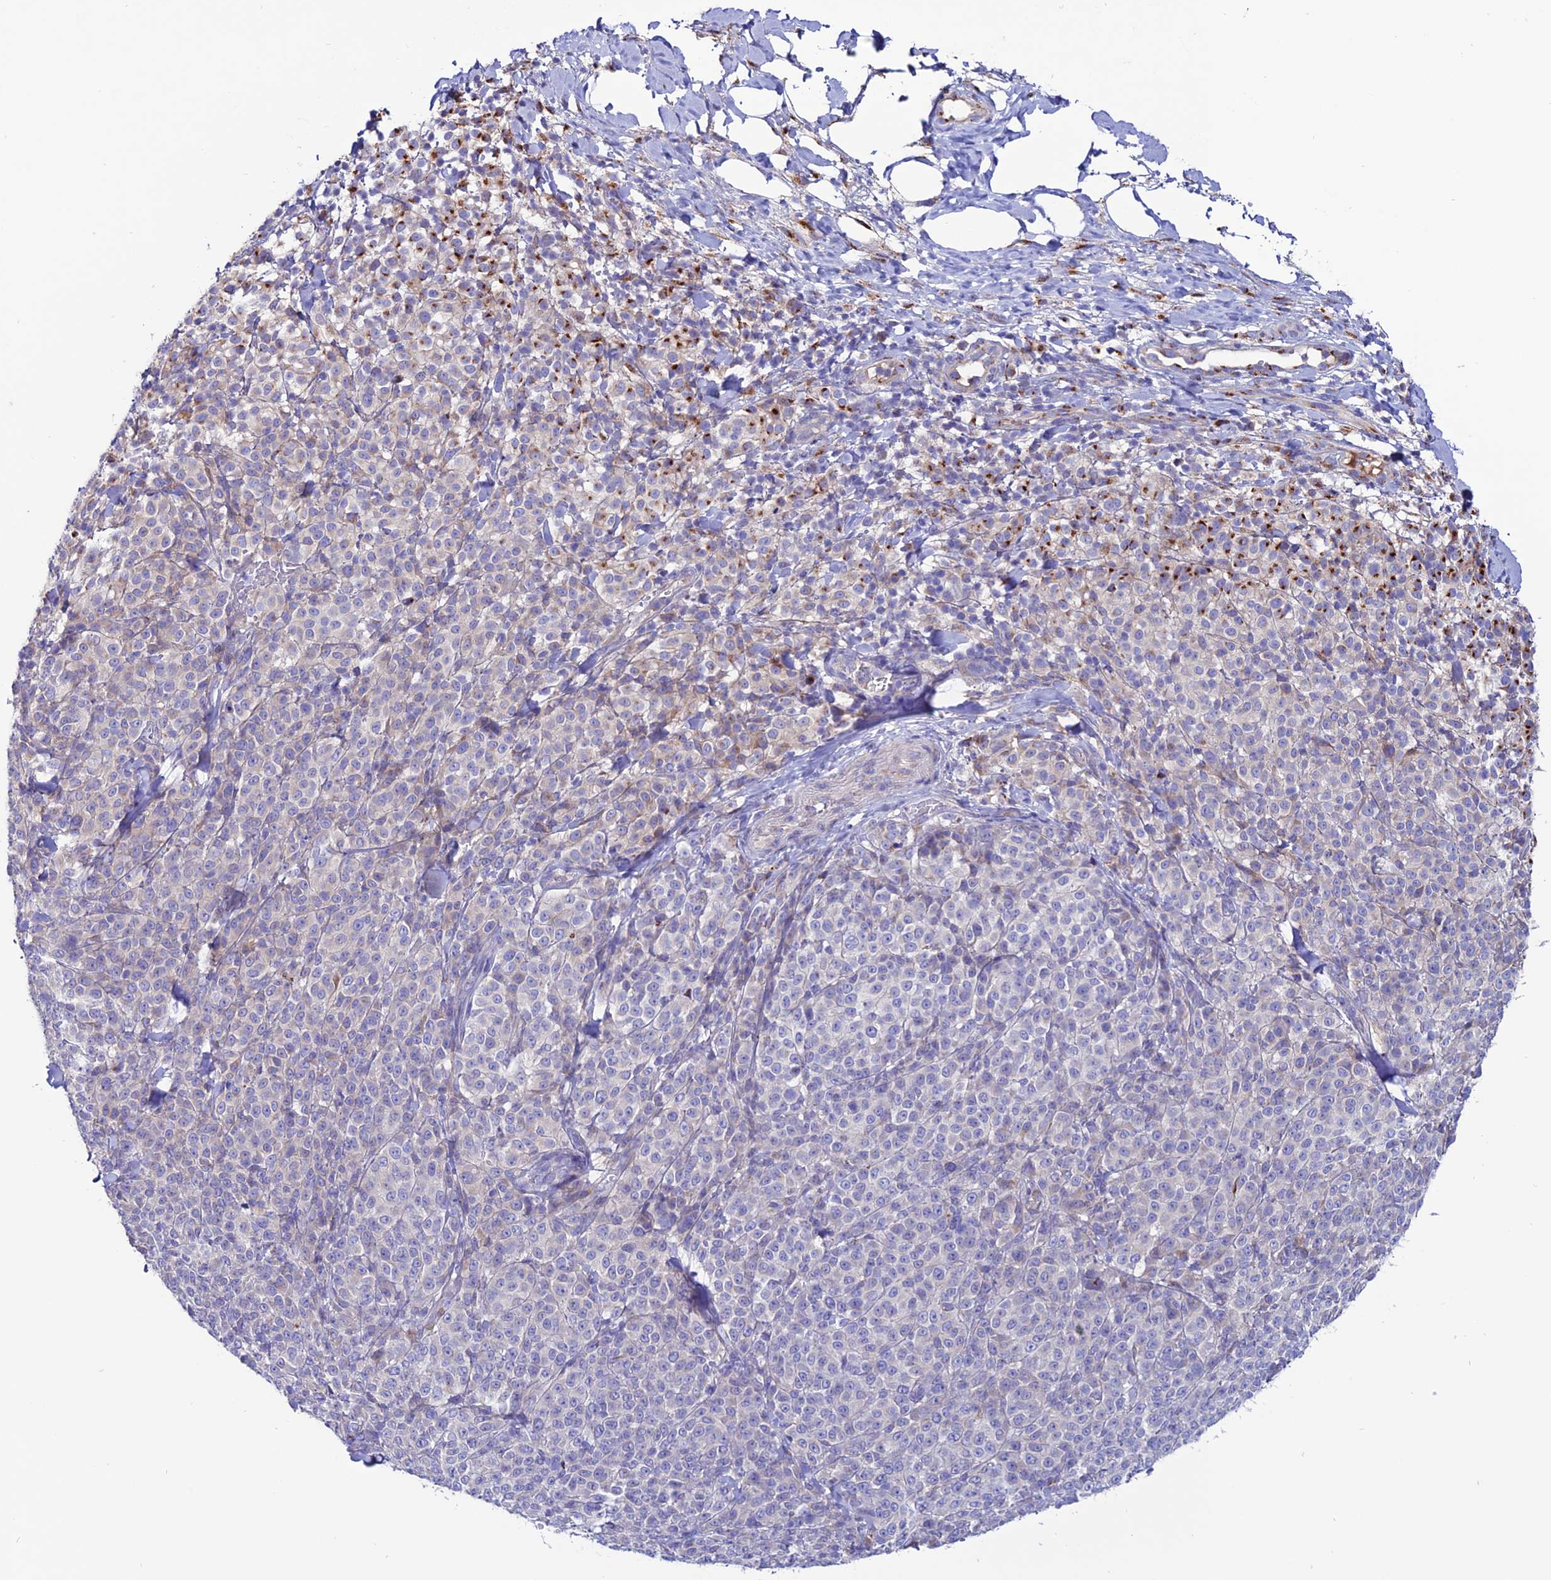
{"staining": {"intensity": "moderate", "quantity": "<25%", "location": "cytoplasmic/membranous"}, "tissue": "melanoma", "cell_type": "Tumor cells", "image_type": "cancer", "snomed": [{"axis": "morphology", "description": "Normal tissue, NOS"}, {"axis": "morphology", "description": "Malignant melanoma, NOS"}, {"axis": "topography", "description": "Skin"}], "caption": "Immunohistochemistry (IHC) of human malignant melanoma displays low levels of moderate cytoplasmic/membranous positivity in approximately <25% of tumor cells.", "gene": "OR51Q1", "patient": {"sex": "female", "age": 34}}